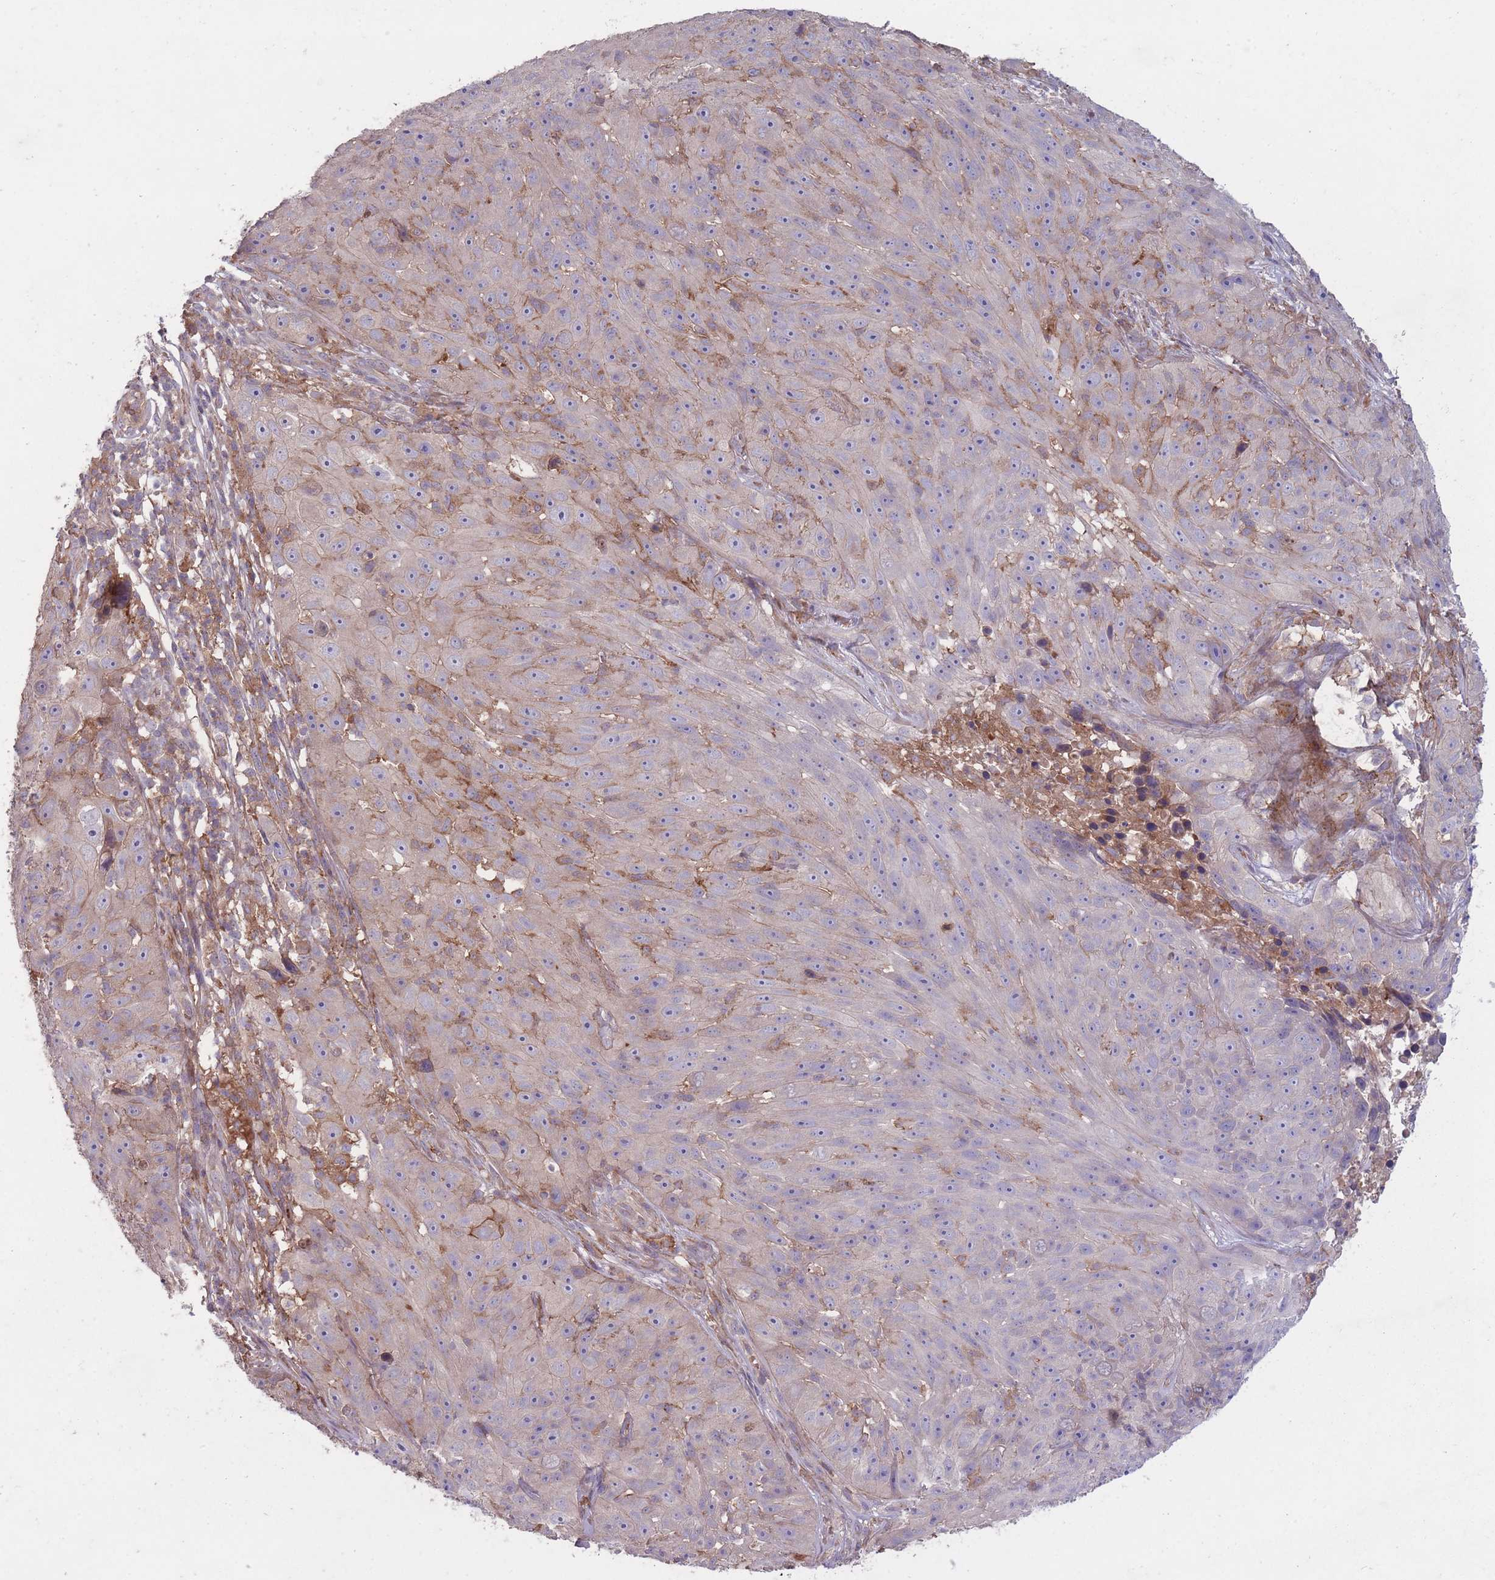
{"staining": {"intensity": "negative", "quantity": "none", "location": "none"}, "tissue": "skin cancer", "cell_type": "Tumor cells", "image_type": "cancer", "snomed": [{"axis": "morphology", "description": "Squamous cell carcinoma, NOS"}, {"axis": "topography", "description": "Skin"}], "caption": "Immunohistochemistry image of skin squamous cell carcinoma stained for a protein (brown), which displays no positivity in tumor cells. The staining was performed using DAB (3,3'-diaminobenzidine) to visualize the protein expression in brown, while the nuclei were stained in blue with hematoxylin (Magnification: 20x).", "gene": "OR2V2", "patient": {"sex": "female", "age": 87}}